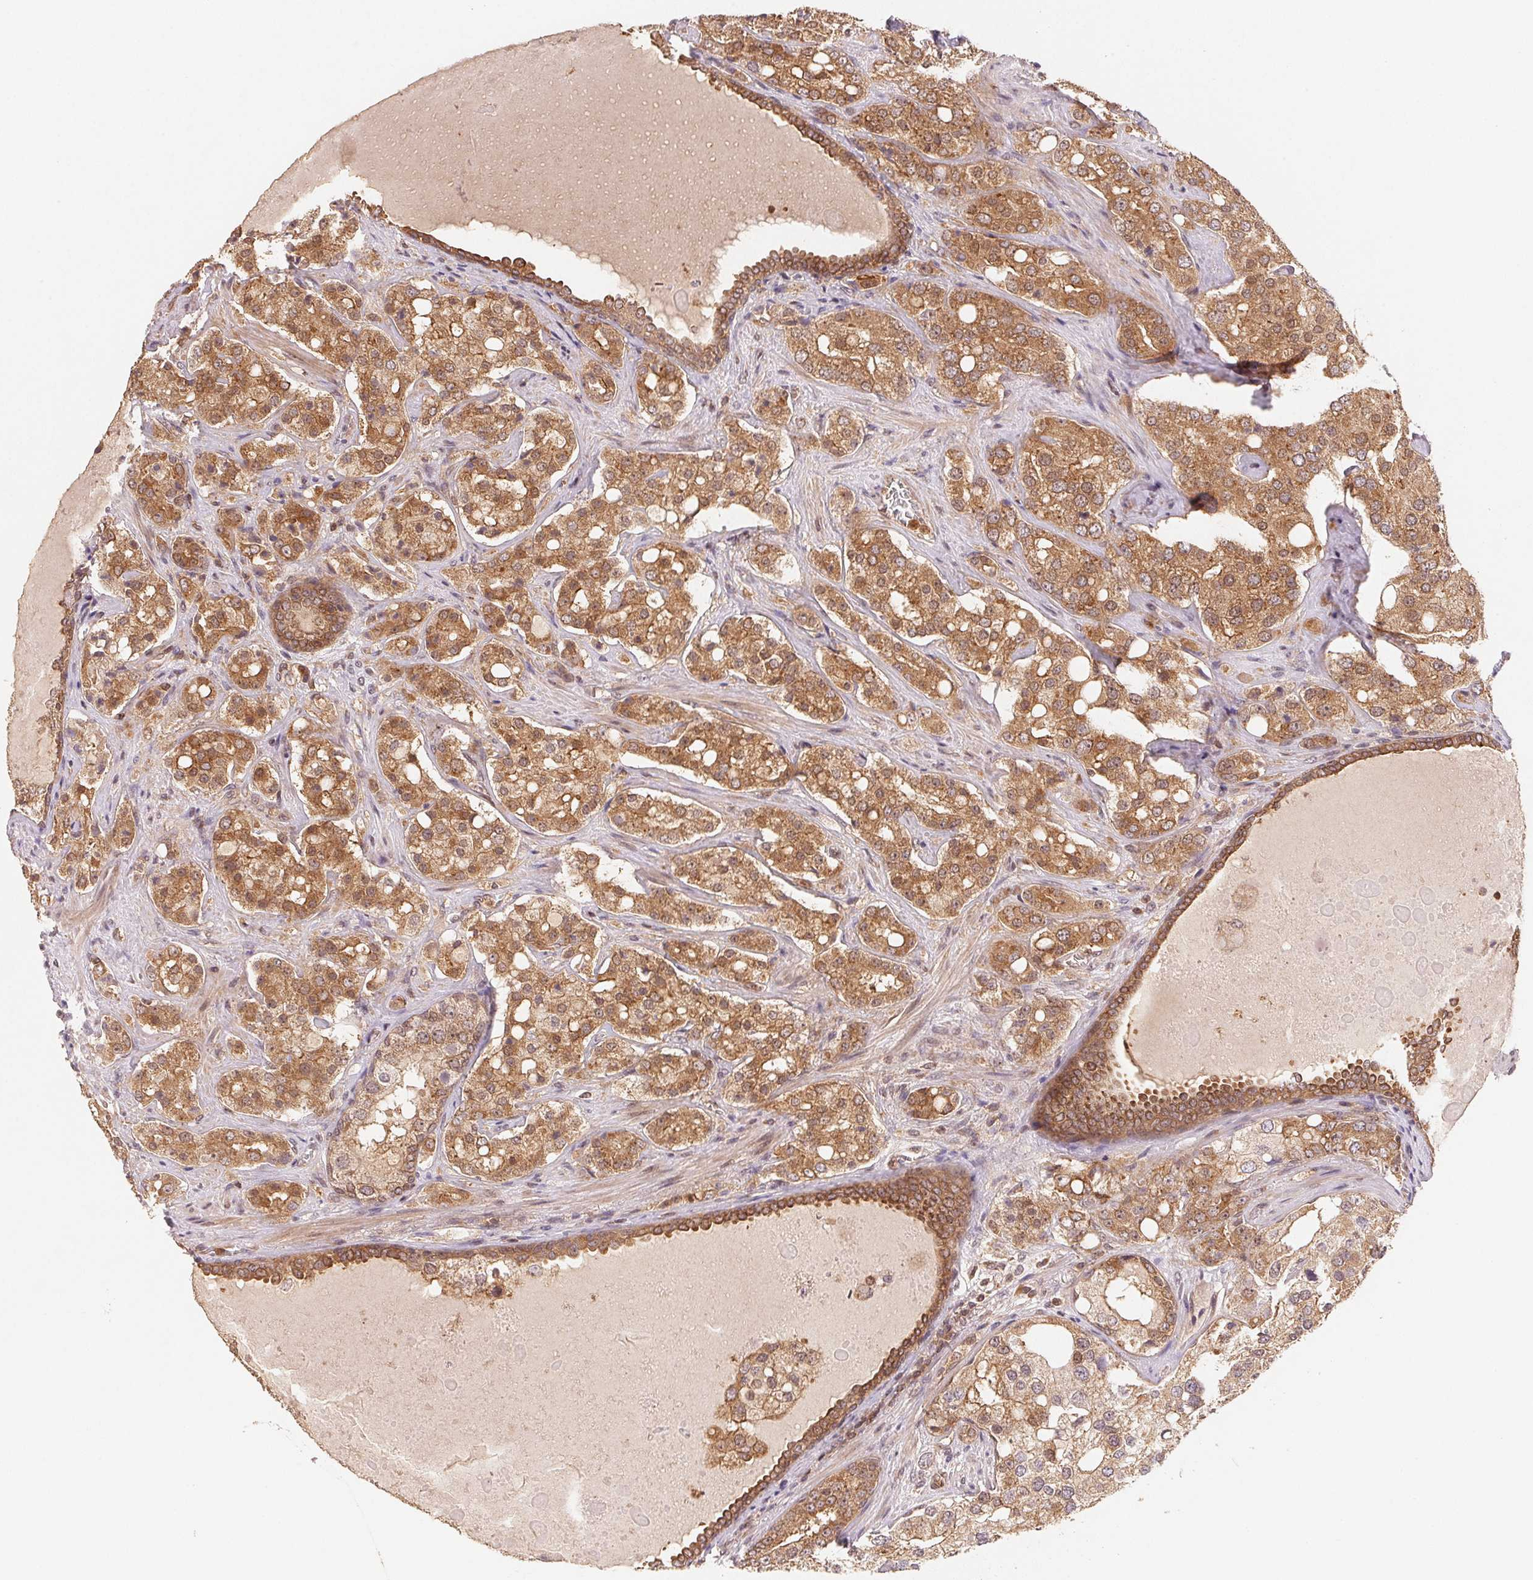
{"staining": {"intensity": "moderate", "quantity": ">75%", "location": "cytoplasmic/membranous,nuclear"}, "tissue": "prostate cancer", "cell_type": "Tumor cells", "image_type": "cancer", "snomed": [{"axis": "morphology", "description": "Adenocarcinoma, High grade"}, {"axis": "topography", "description": "Prostate"}], "caption": "Moderate cytoplasmic/membranous and nuclear positivity is seen in about >75% of tumor cells in prostate high-grade adenocarcinoma.", "gene": "CCDC102B", "patient": {"sex": "male", "age": 67}}